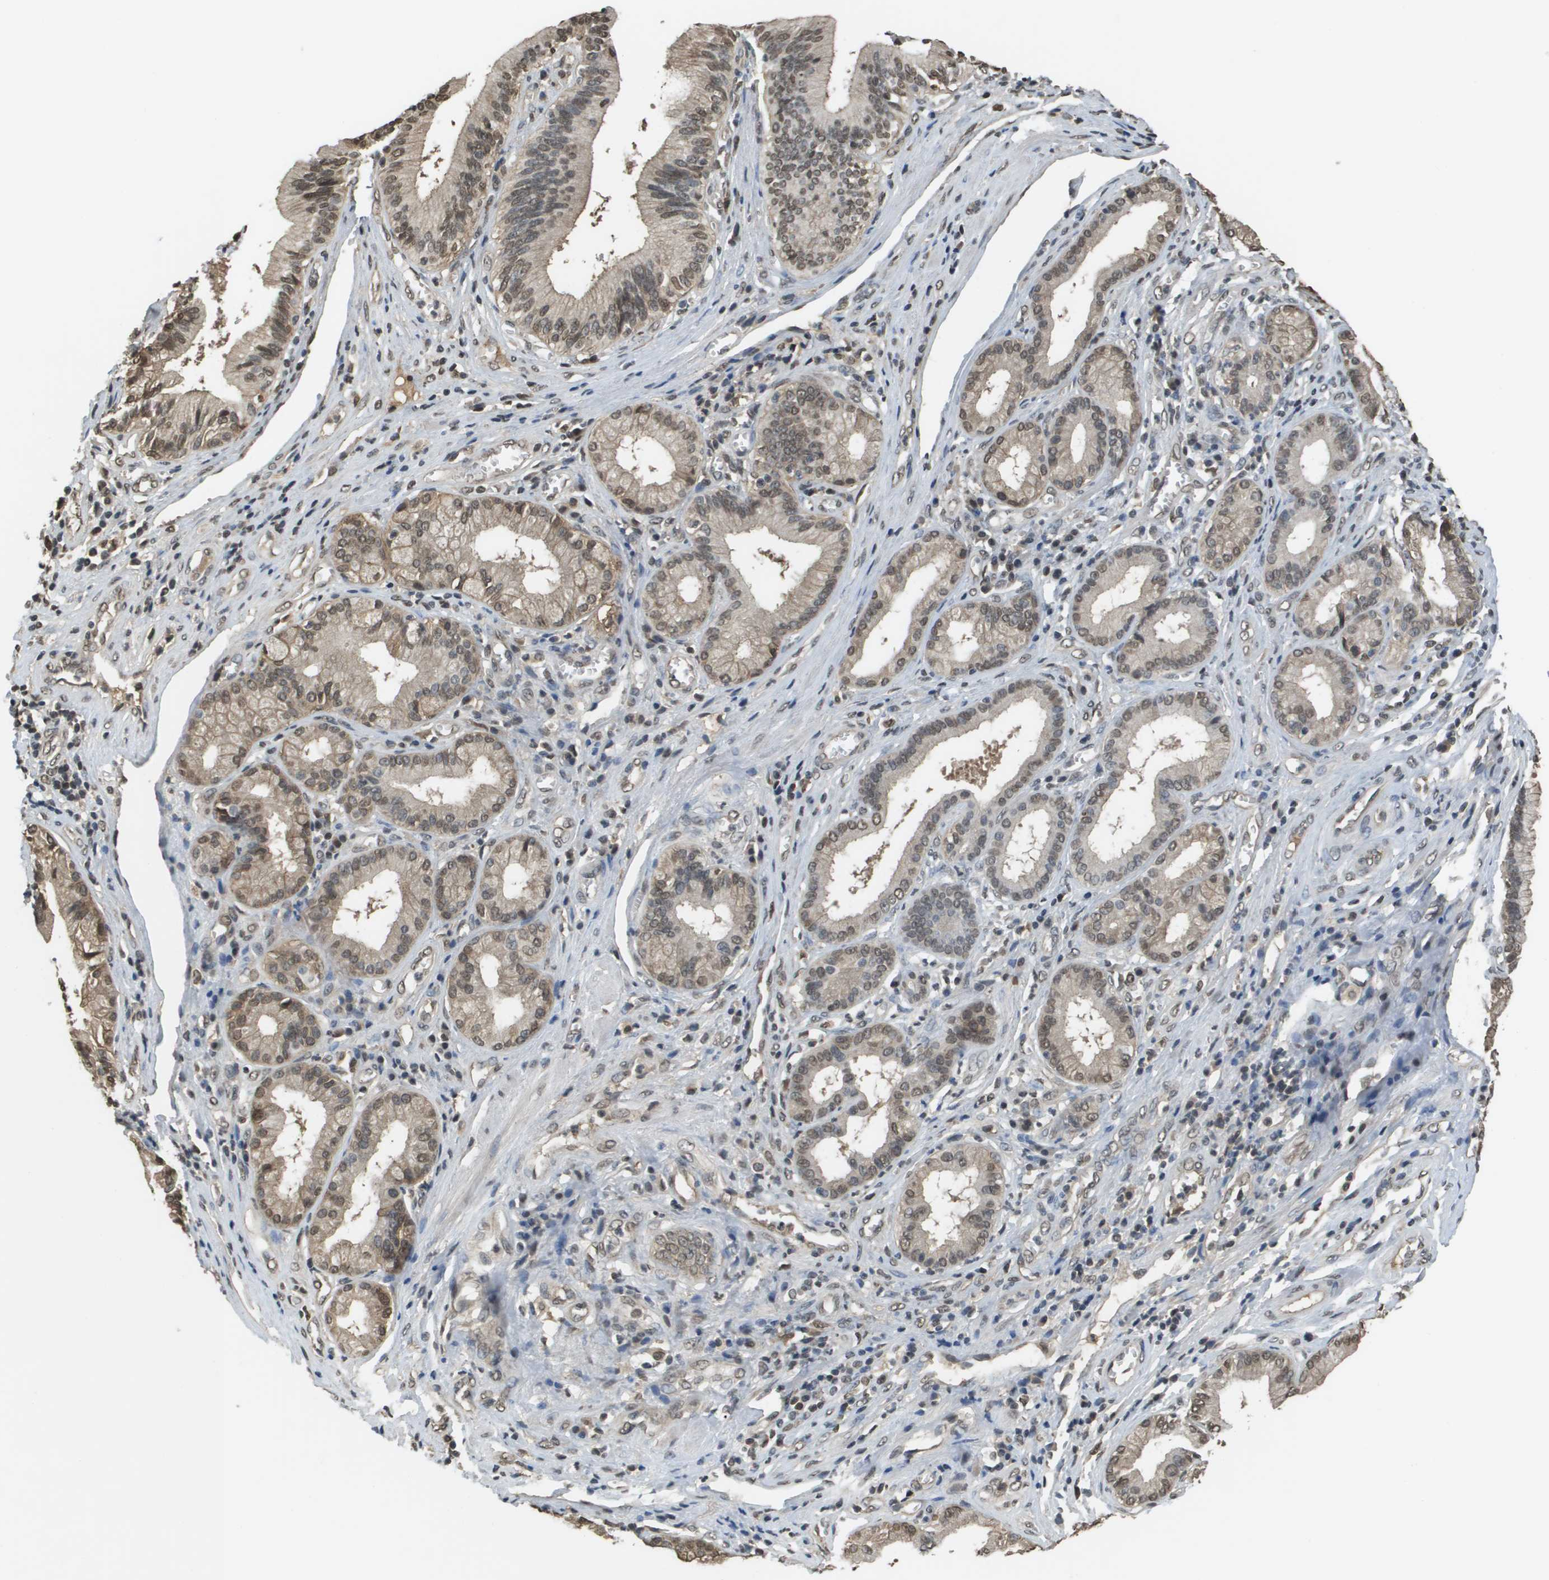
{"staining": {"intensity": "moderate", "quantity": "25%-75%", "location": "cytoplasmic/membranous,nuclear"}, "tissue": "pancreatic cancer", "cell_type": "Tumor cells", "image_type": "cancer", "snomed": [{"axis": "morphology", "description": "Adenocarcinoma, NOS"}, {"axis": "topography", "description": "Pancreas"}], "caption": "Human adenocarcinoma (pancreatic) stained for a protein (brown) shows moderate cytoplasmic/membranous and nuclear positive staining in about 25%-75% of tumor cells.", "gene": "NDRG2", "patient": {"sex": "female", "age": 75}}